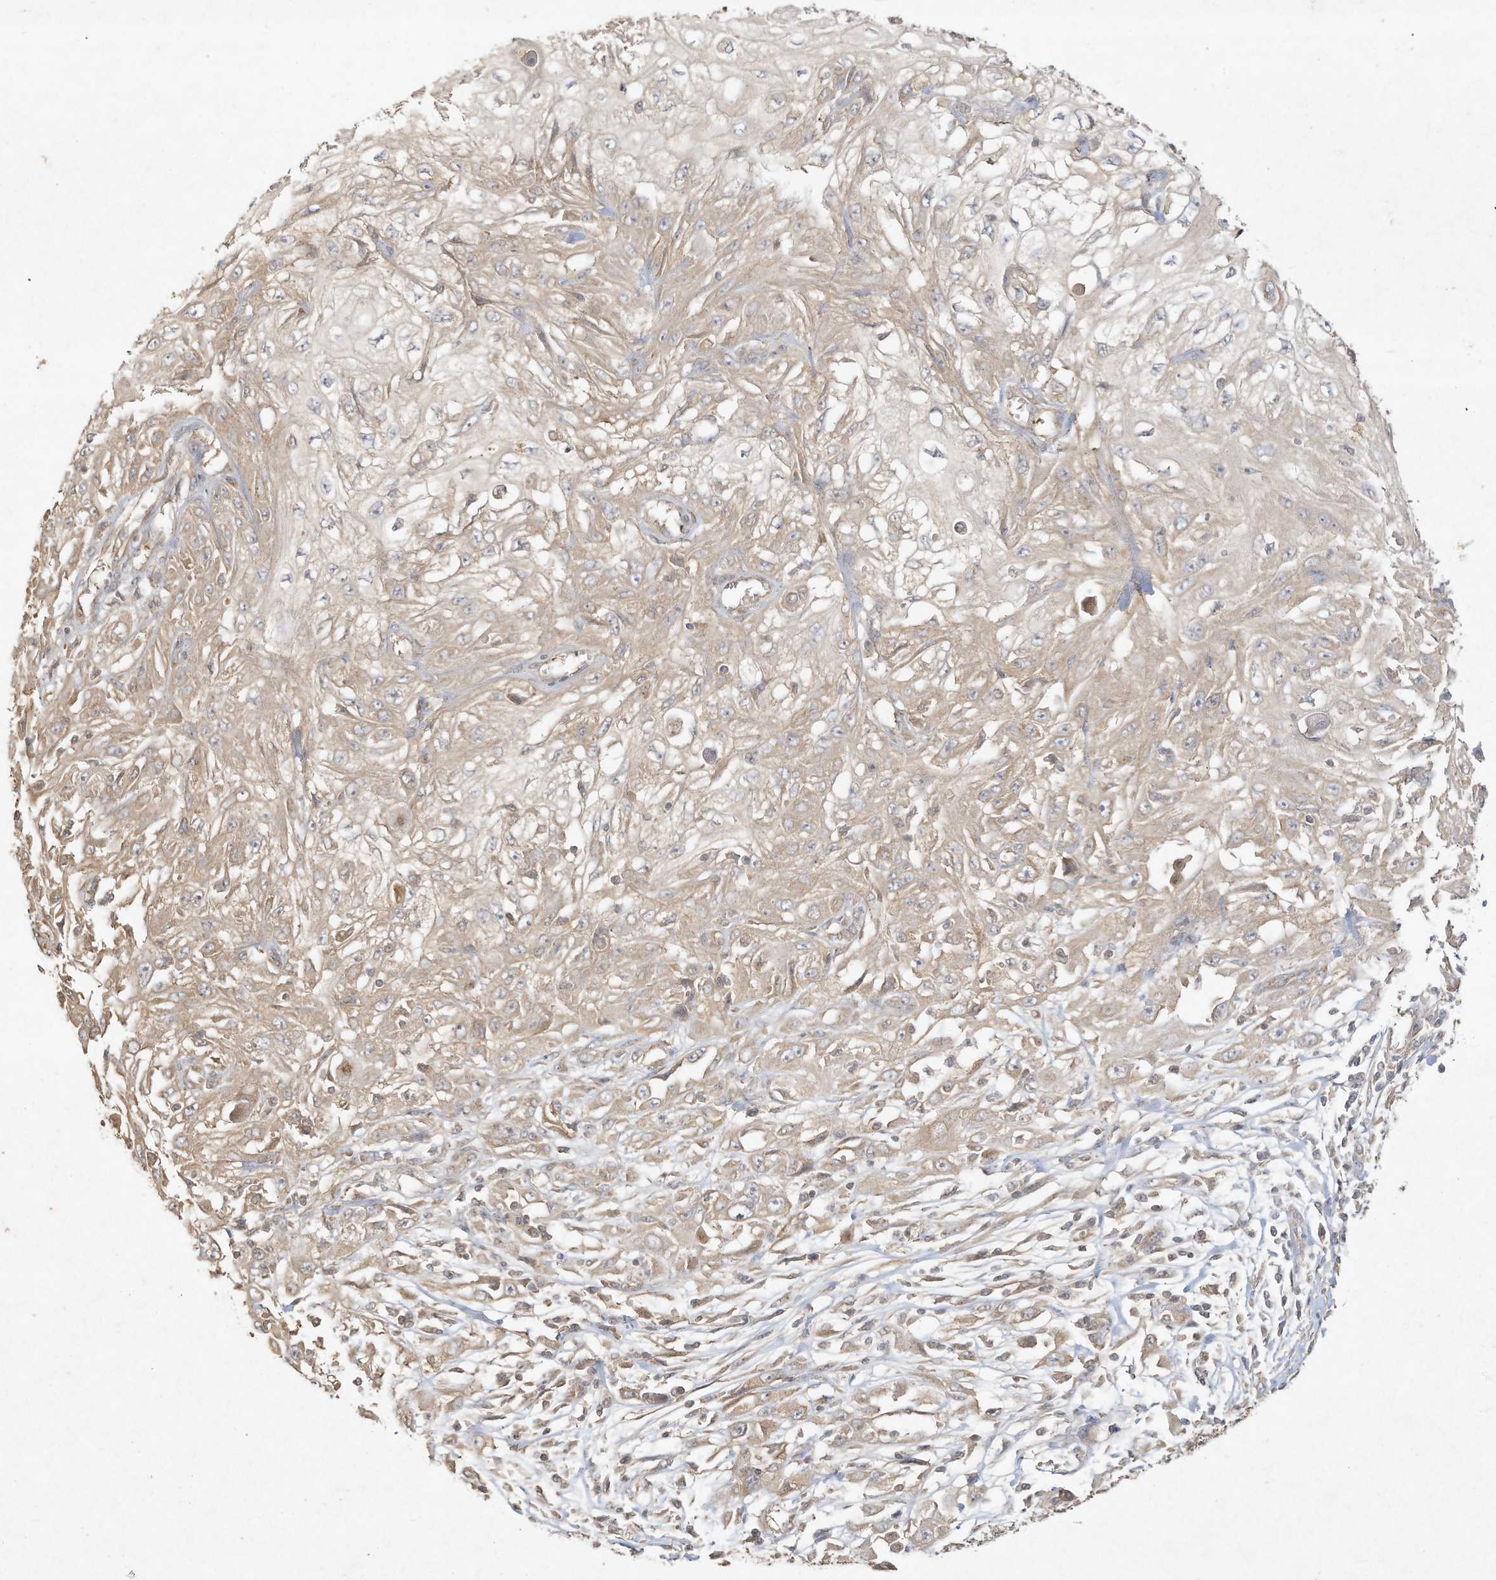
{"staining": {"intensity": "weak", "quantity": "25%-75%", "location": "cytoplasmic/membranous"}, "tissue": "skin cancer", "cell_type": "Tumor cells", "image_type": "cancer", "snomed": [{"axis": "morphology", "description": "Squamous cell carcinoma, NOS"}, {"axis": "topography", "description": "Skin"}], "caption": "Skin cancer tissue exhibits weak cytoplasmic/membranous expression in approximately 25%-75% of tumor cells, visualized by immunohistochemistry.", "gene": "DYNC1I2", "patient": {"sex": "male", "age": 75}}